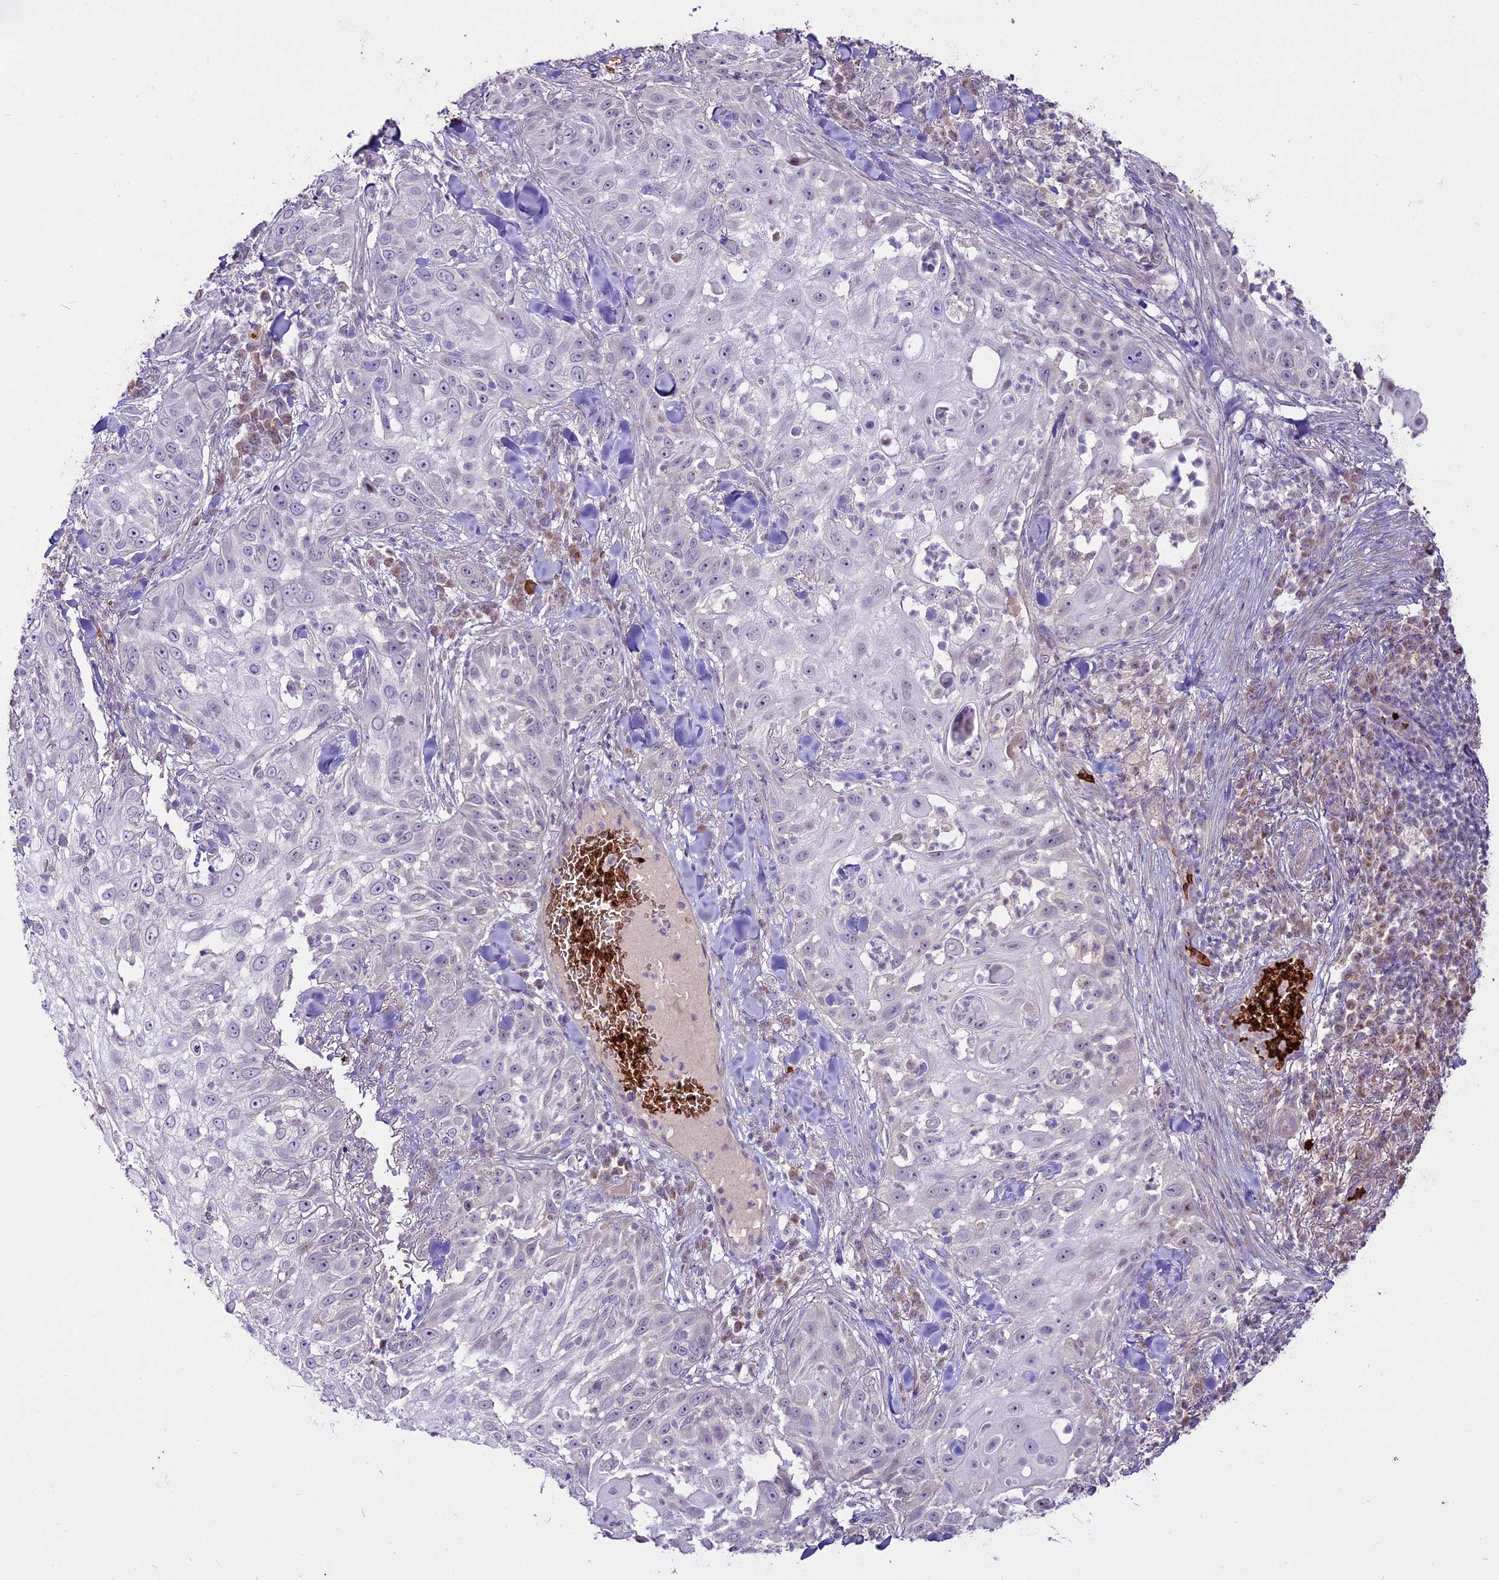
{"staining": {"intensity": "negative", "quantity": "none", "location": "none"}, "tissue": "skin cancer", "cell_type": "Tumor cells", "image_type": "cancer", "snomed": [{"axis": "morphology", "description": "Squamous cell carcinoma, NOS"}, {"axis": "topography", "description": "Skin"}], "caption": "This histopathology image is of skin squamous cell carcinoma stained with IHC to label a protein in brown with the nuclei are counter-stained blue. There is no expression in tumor cells.", "gene": "SUSD3", "patient": {"sex": "female", "age": 44}}